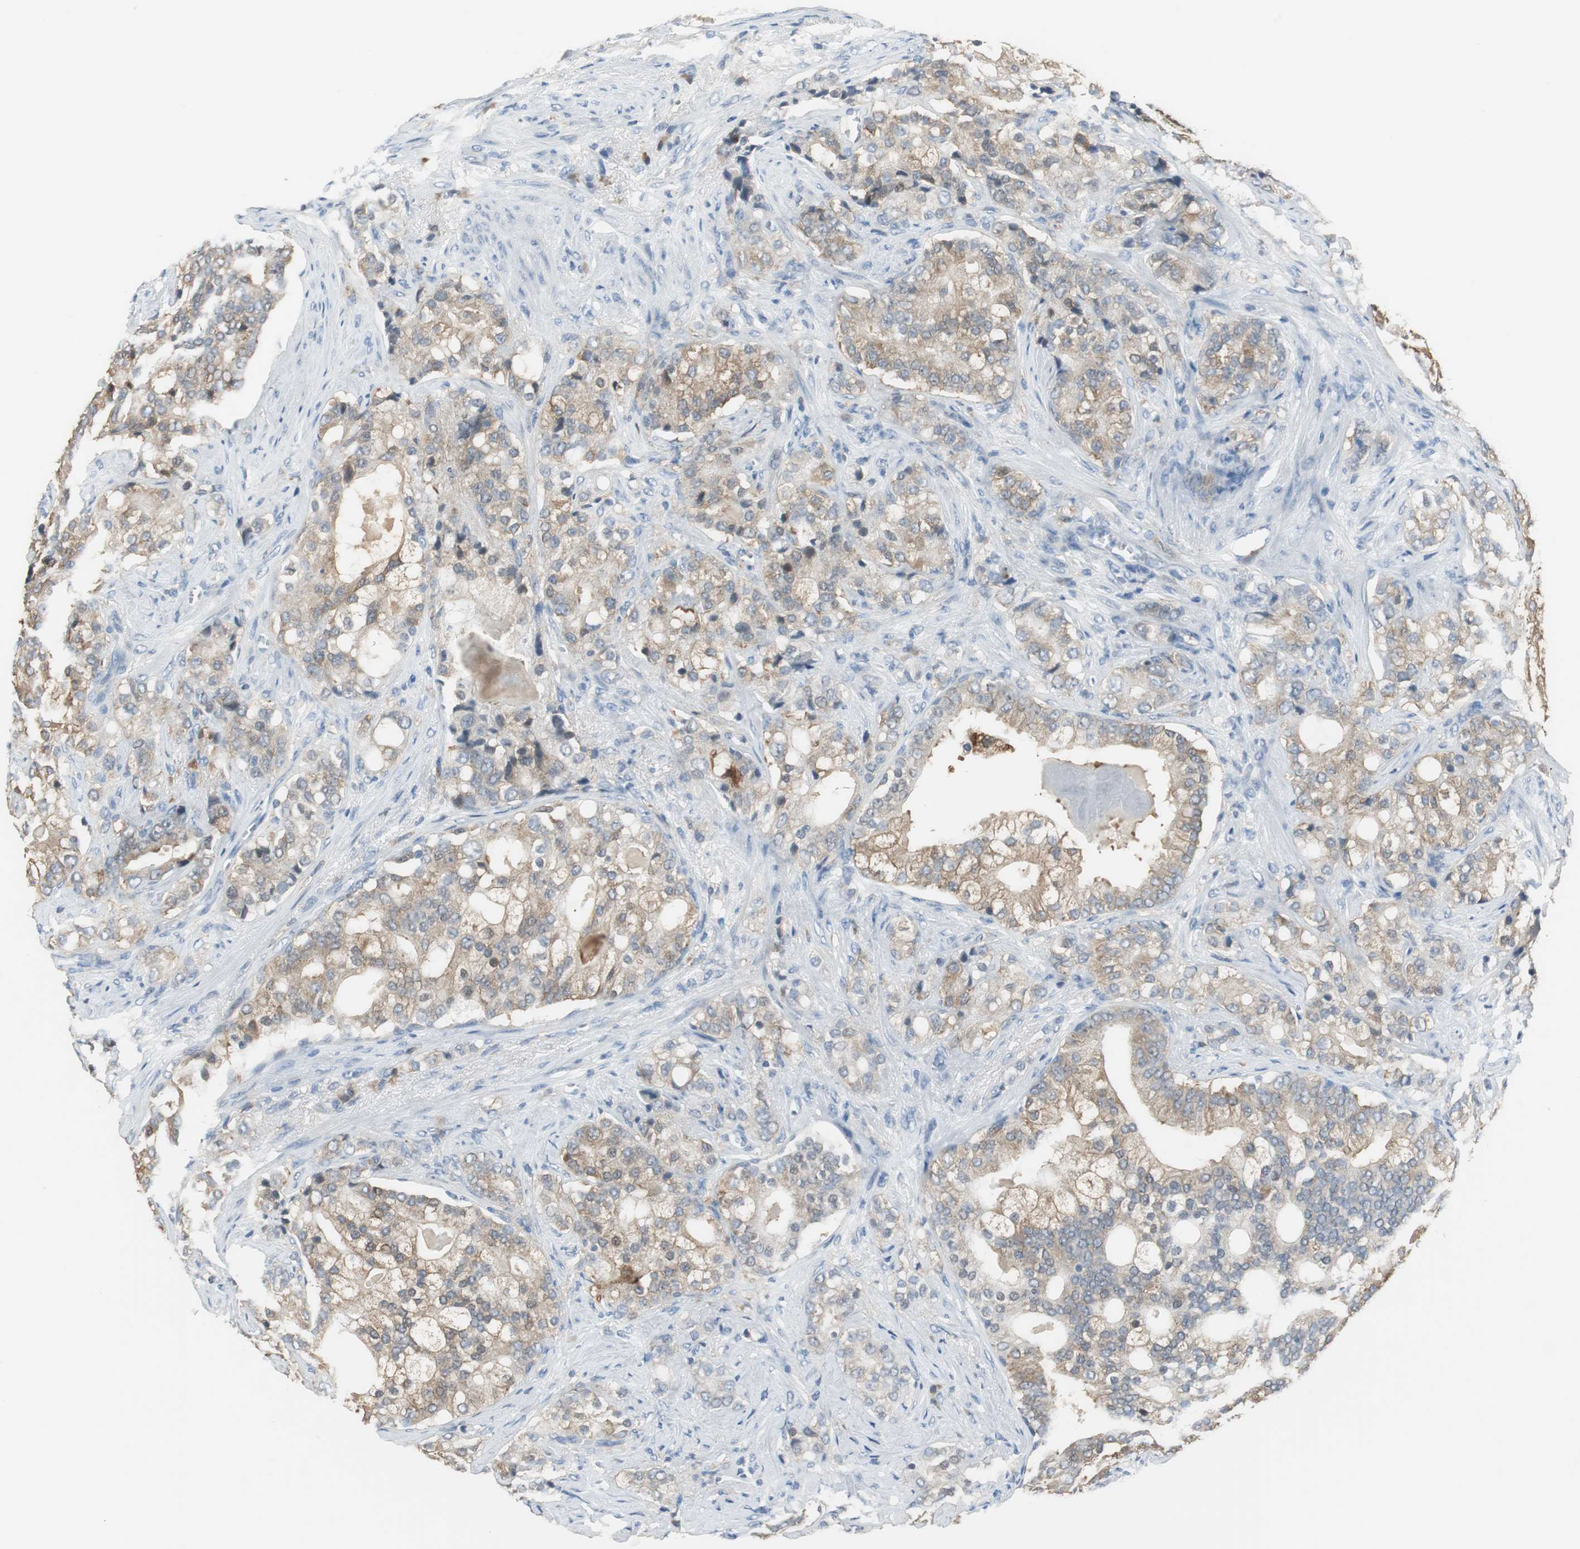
{"staining": {"intensity": "weak", "quantity": ">75%", "location": "cytoplasmic/membranous"}, "tissue": "prostate cancer", "cell_type": "Tumor cells", "image_type": "cancer", "snomed": [{"axis": "morphology", "description": "Adenocarcinoma, Low grade"}, {"axis": "topography", "description": "Prostate"}], "caption": "Tumor cells reveal weak cytoplasmic/membranous staining in approximately >75% of cells in prostate cancer. The staining is performed using DAB (3,3'-diaminobenzidine) brown chromogen to label protein expression. The nuclei are counter-stained blue using hematoxylin.", "gene": "MSTO1", "patient": {"sex": "male", "age": 58}}